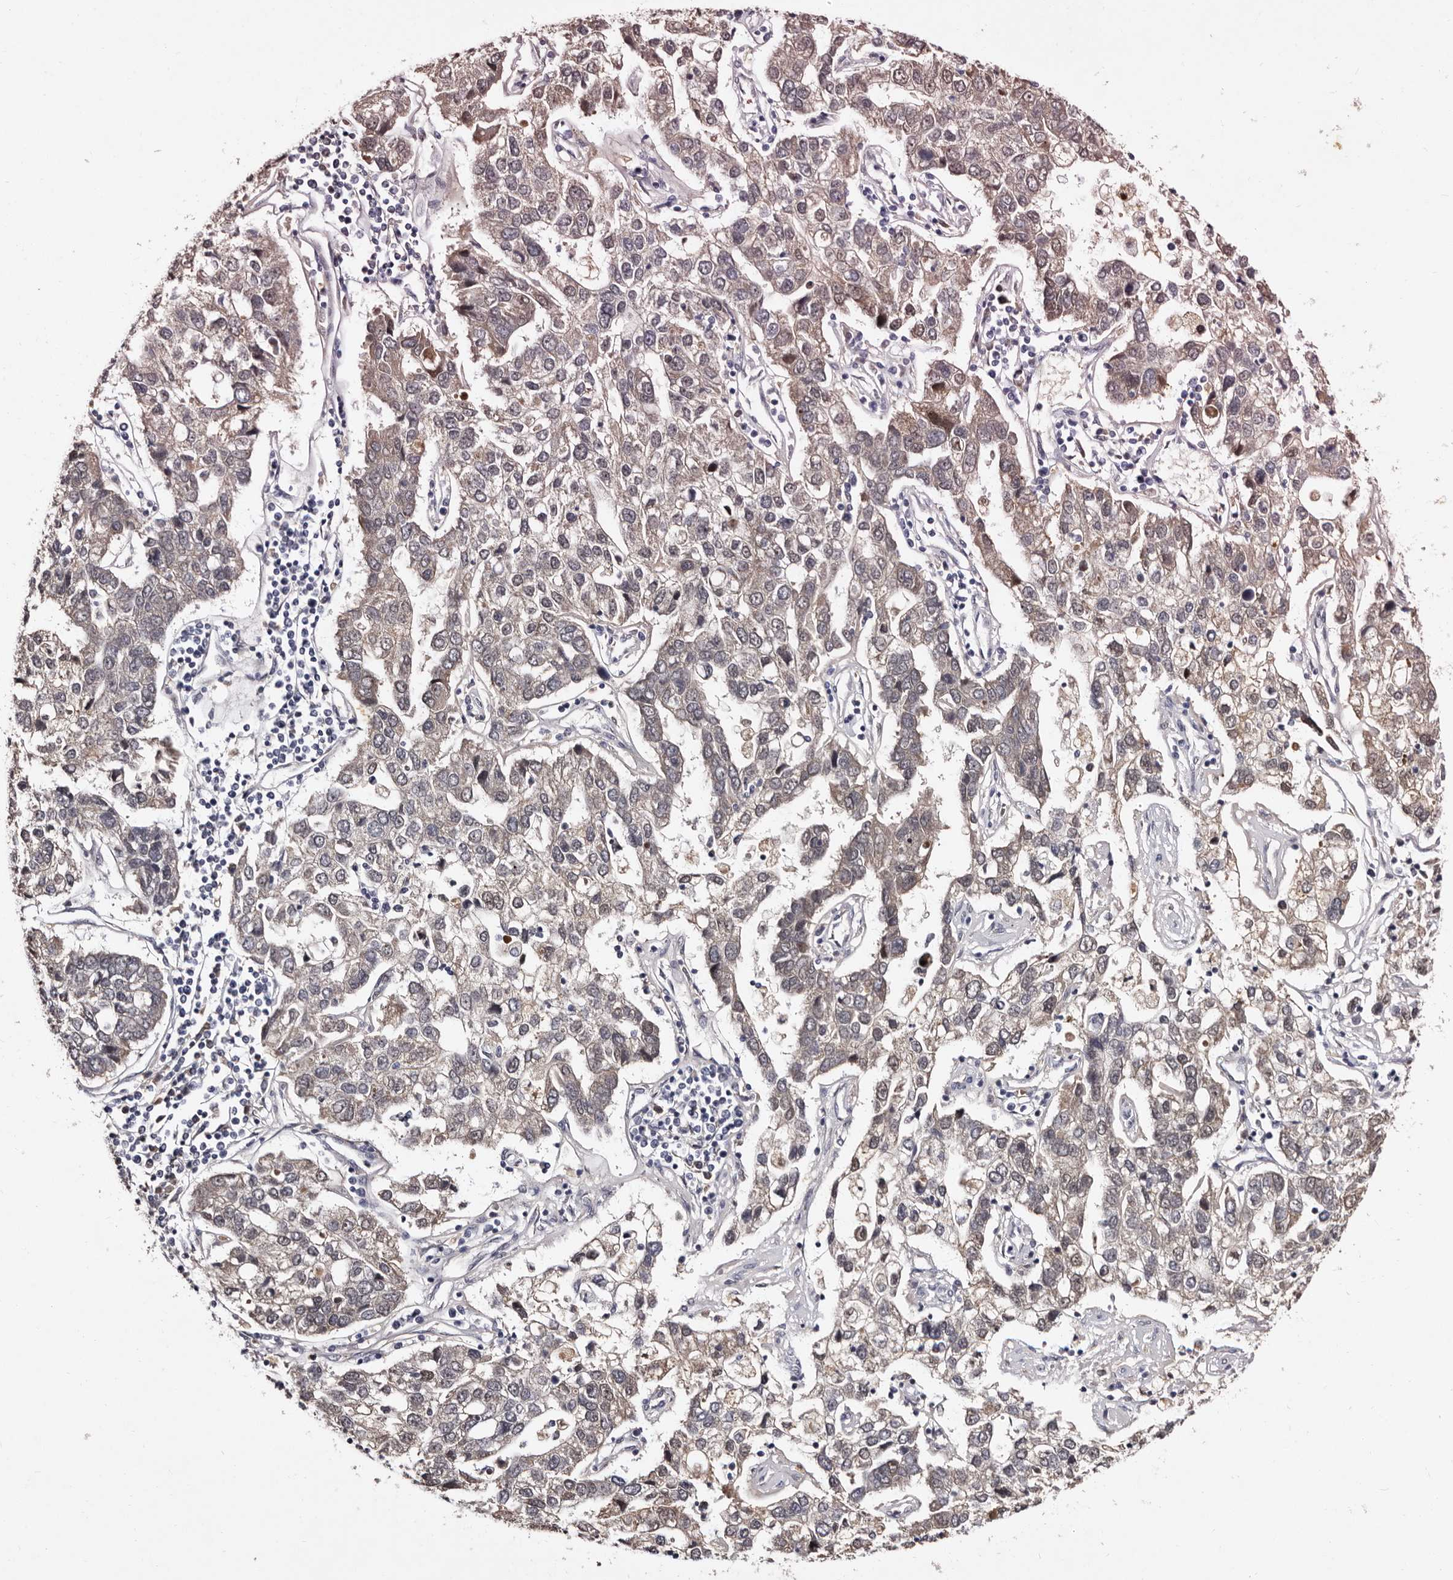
{"staining": {"intensity": "weak", "quantity": "<25%", "location": "cytoplasmic/membranous"}, "tissue": "pancreatic cancer", "cell_type": "Tumor cells", "image_type": "cancer", "snomed": [{"axis": "morphology", "description": "Adenocarcinoma, NOS"}, {"axis": "topography", "description": "Pancreas"}], "caption": "Tumor cells show no significant protein staining in pancreatic cancer (adenocarcinoma). (Brightfield microscopy of DAB immunohistochemistry (IHC) at high magnification).", "gene": "LANCL2", "patient": {"sex": "female", "age": 61}}